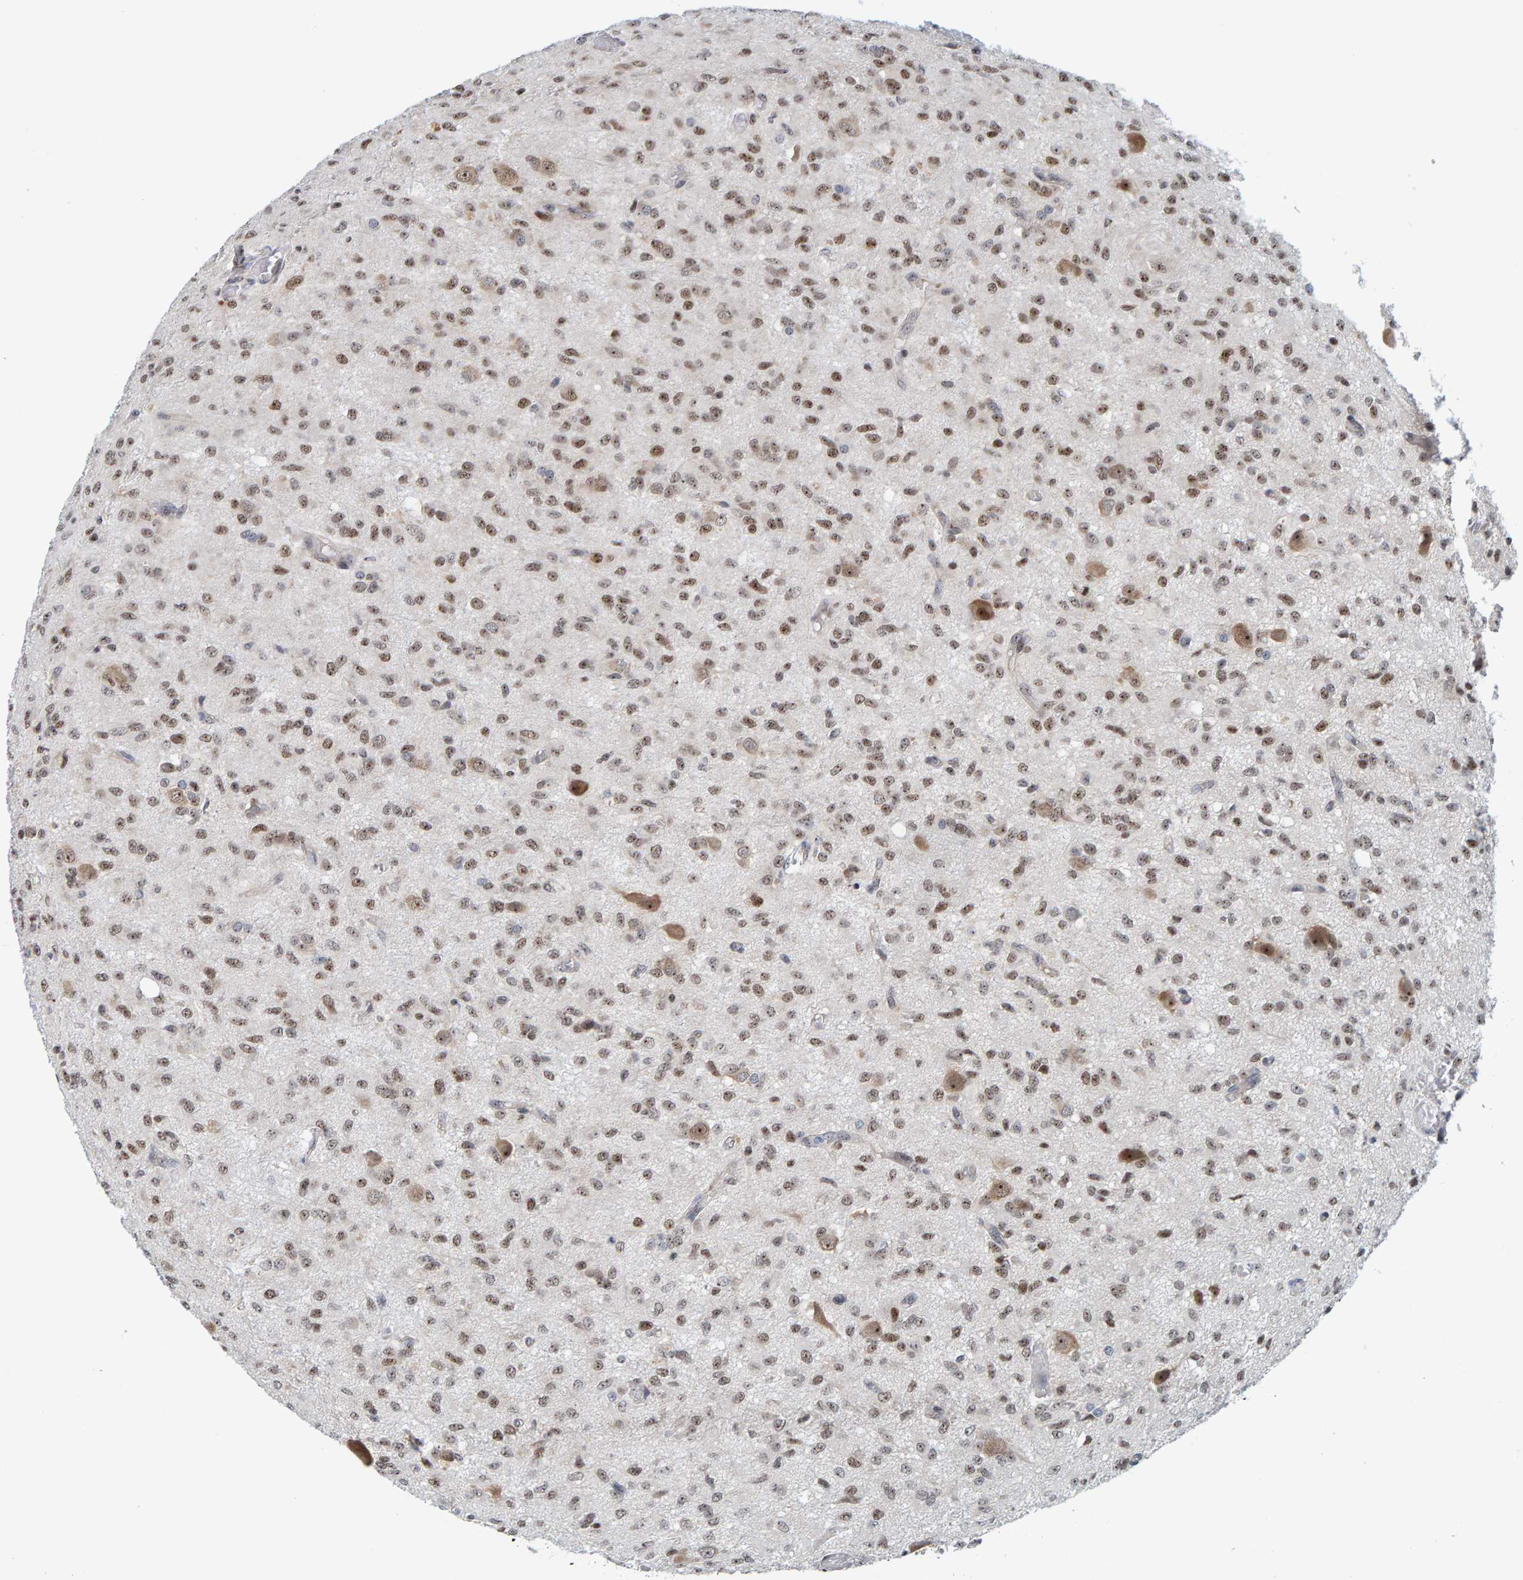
{"staining": {"intensity": "moderate", "quantity": ">75%", "location": "nuclear"}, "tissue": "glioma", "cell_type": "Tumor cells", "image_type": "cancer", "snomed": [{"axis": "morphology", "description": "Glioma, malignant, High grade"}, {"axis": "topography", "description": "Brain"}], "caption": "Glioma stained with IHC shows moderate nuclear positivity in approximately >75% of tumor cells. (IHC, brightfield microscopy, high magnification).", "gene": "POLR1E", "patient": {"sex": "female", "age": 59}}